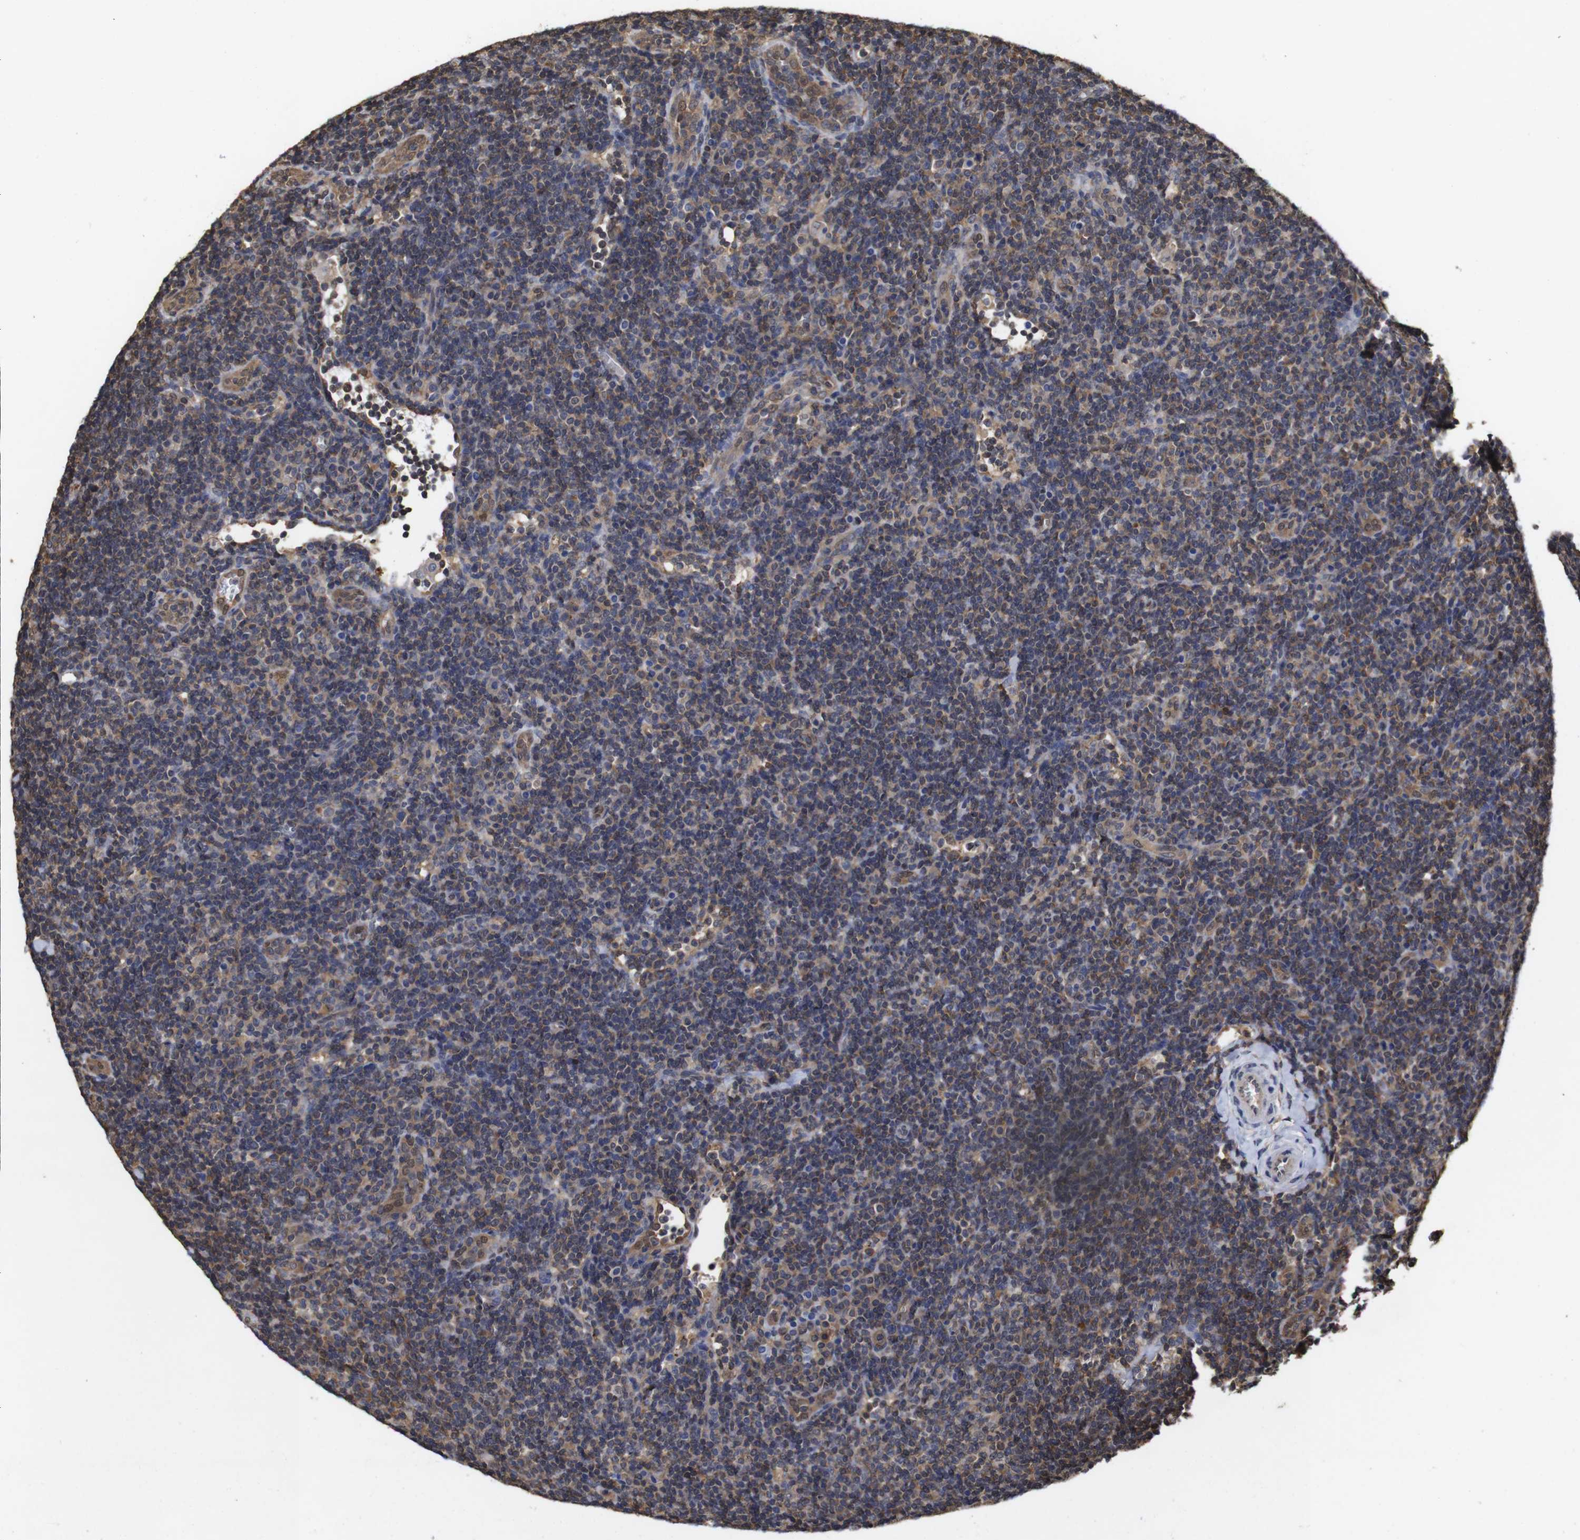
{"staining": {"intensity": "moderate", "quantity": ">75%", "location": "cytoplasmic/membranous"}, "tissue": "lymphoma", "cell_type": "Tumor cells", "image_type": "cancer", "snomed": [{"axis": "morphology", "description": "Hodgkin's disease, NOS"}, {"axis": "topography", "description": "Lymph node"}], "caption": "Human Hodgkin's disease stained with a brown dye shows moderate cytoplasmic/membranous positive expression in approximately >75% of tumor cells.", "gene": "SUMO3", "patient": {"sex": "female", "age": 57}}